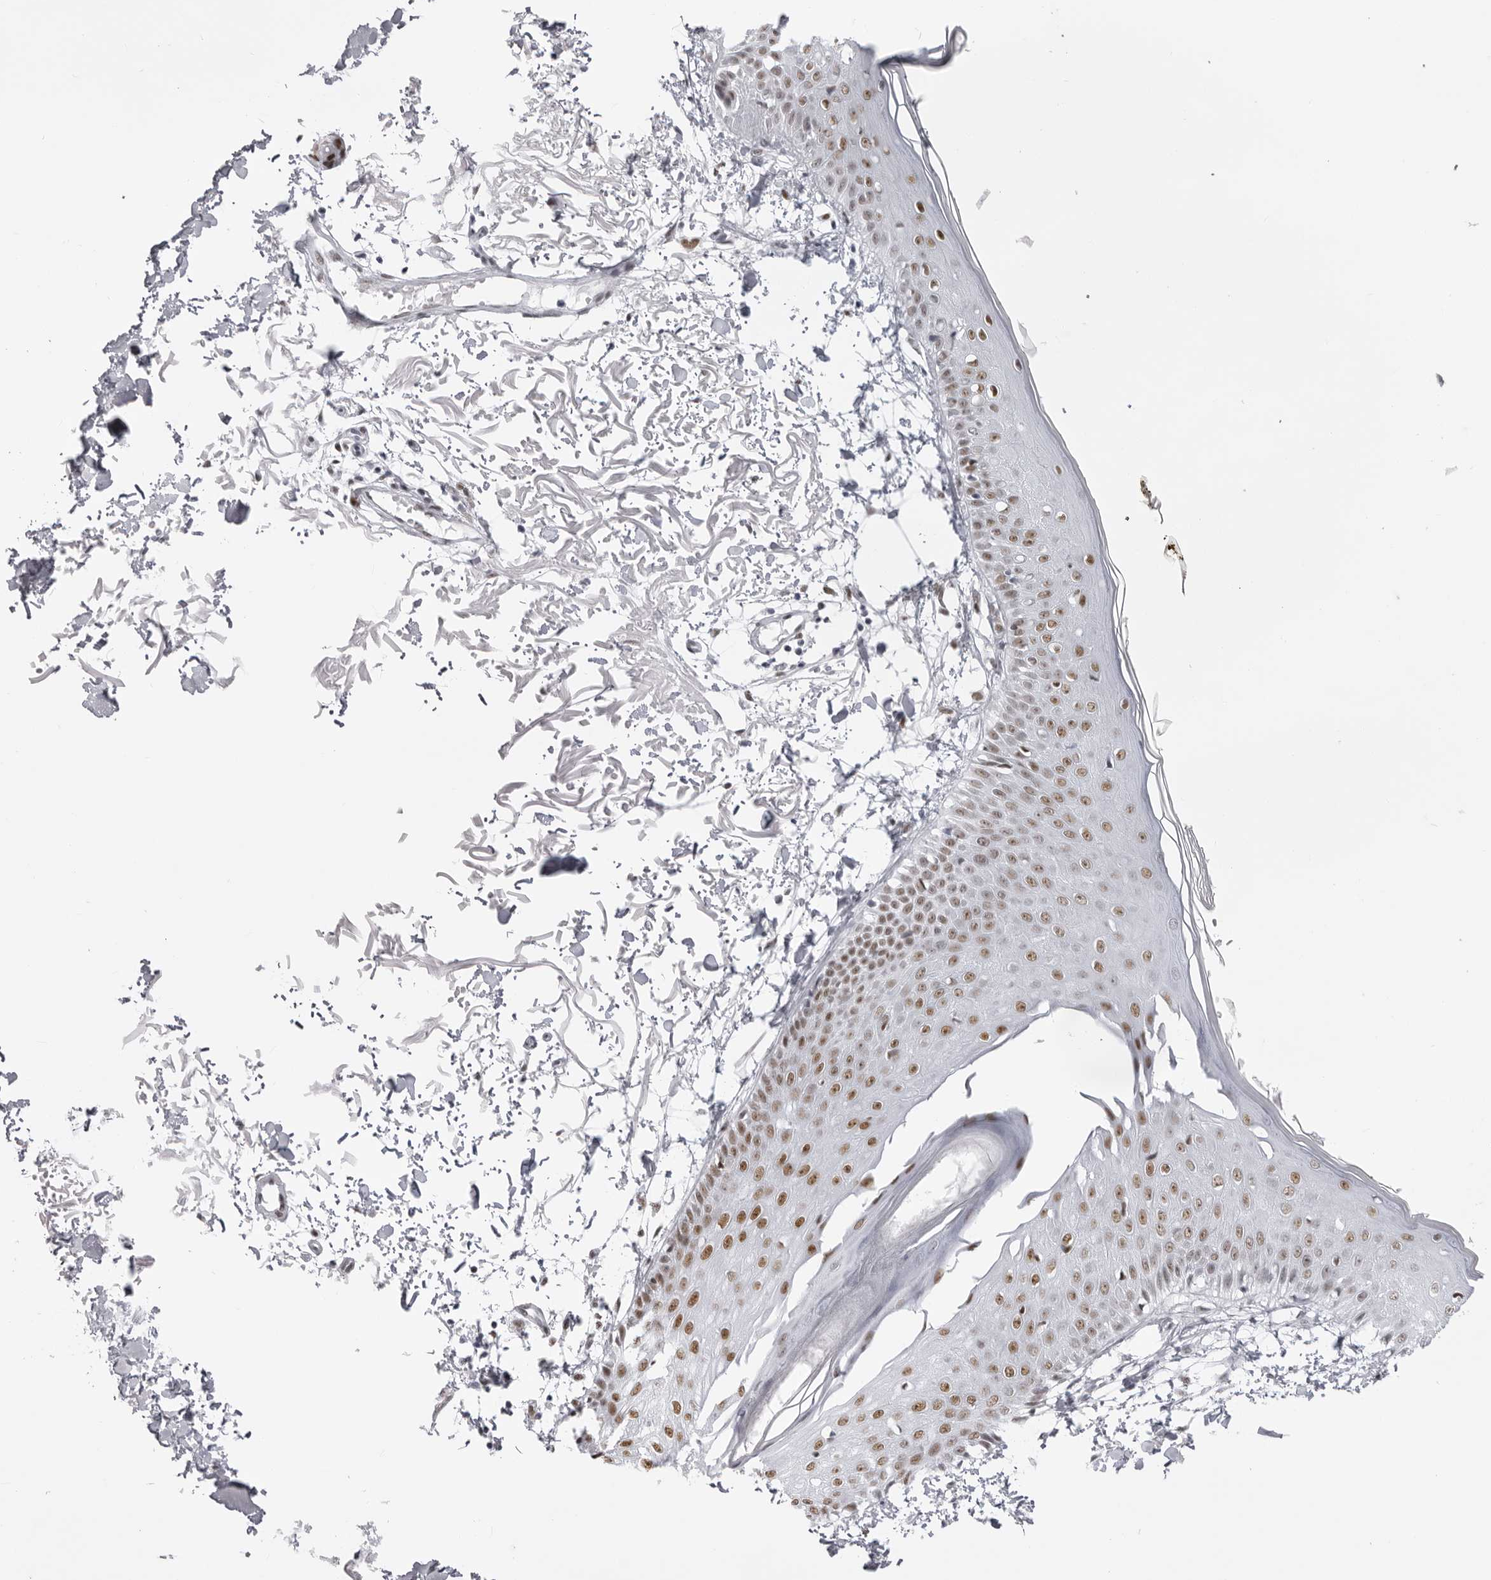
{"staining": {"intensity": "moderate", "quantity": "25%-75%", "location": "nuclear"}, "tissue": "skin", "cell_type": "Fibroblasts", "image_type": "normal", "snomed": [{"axis": "morphology", "description": "Normal tissue, NOS"}, {"axis": "morphology", "description": "Squamous cell carcinoma, NOS"}, {"axis": "topography", "description": "Skin"}, {"axis": "topography", "description": "Peripheral nerve tissue"}], "caption": "Moderate nuclear protein expression is seen in about 25%-75% of fibroblasts in skin. Using DAB (brown) and hematoxylin (blue) stains, captured at high magnification using brightfield microscopy.", "gene": "IRF2BP2", "patient": {"sex": "male", "age": 83}}